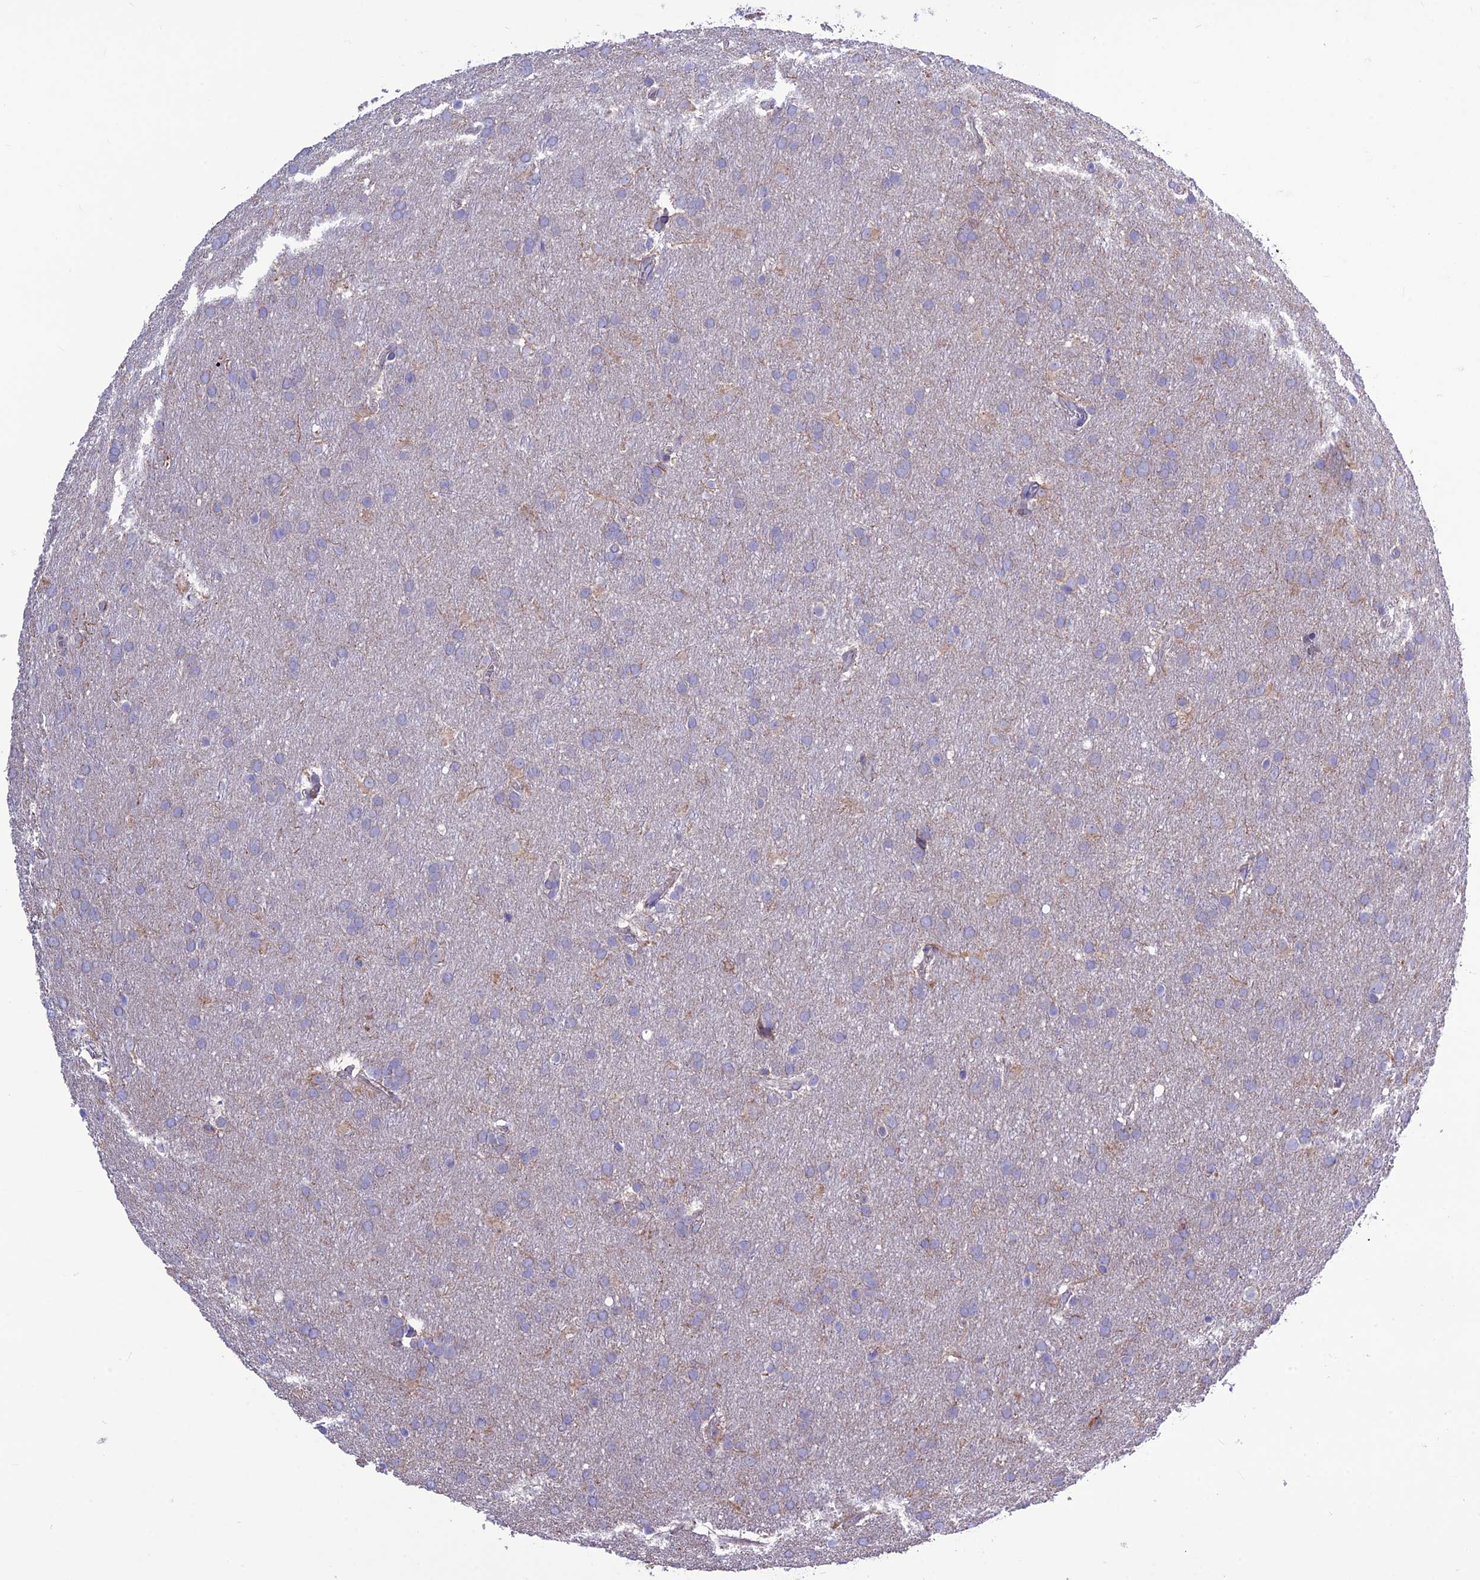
{"staining": {"intensity": "negative", "quantity": "none", "location": "none"}, "tissue": "glioma", "cell_type": "Tumor cells", "image_type": "cancer", "snomed": [{"axis": "morphology", "description": "Glioma, malignant, Low grade"}, {"axis": "topography", "description": "Brain"}], "caption": "The immunohistochemistry histopathology image has no significant positivity in tumor cells of malignant glioma (low-grade) tissue.", "gene": "BHMT2", "patient": {"sex": "female", "age": 32}}